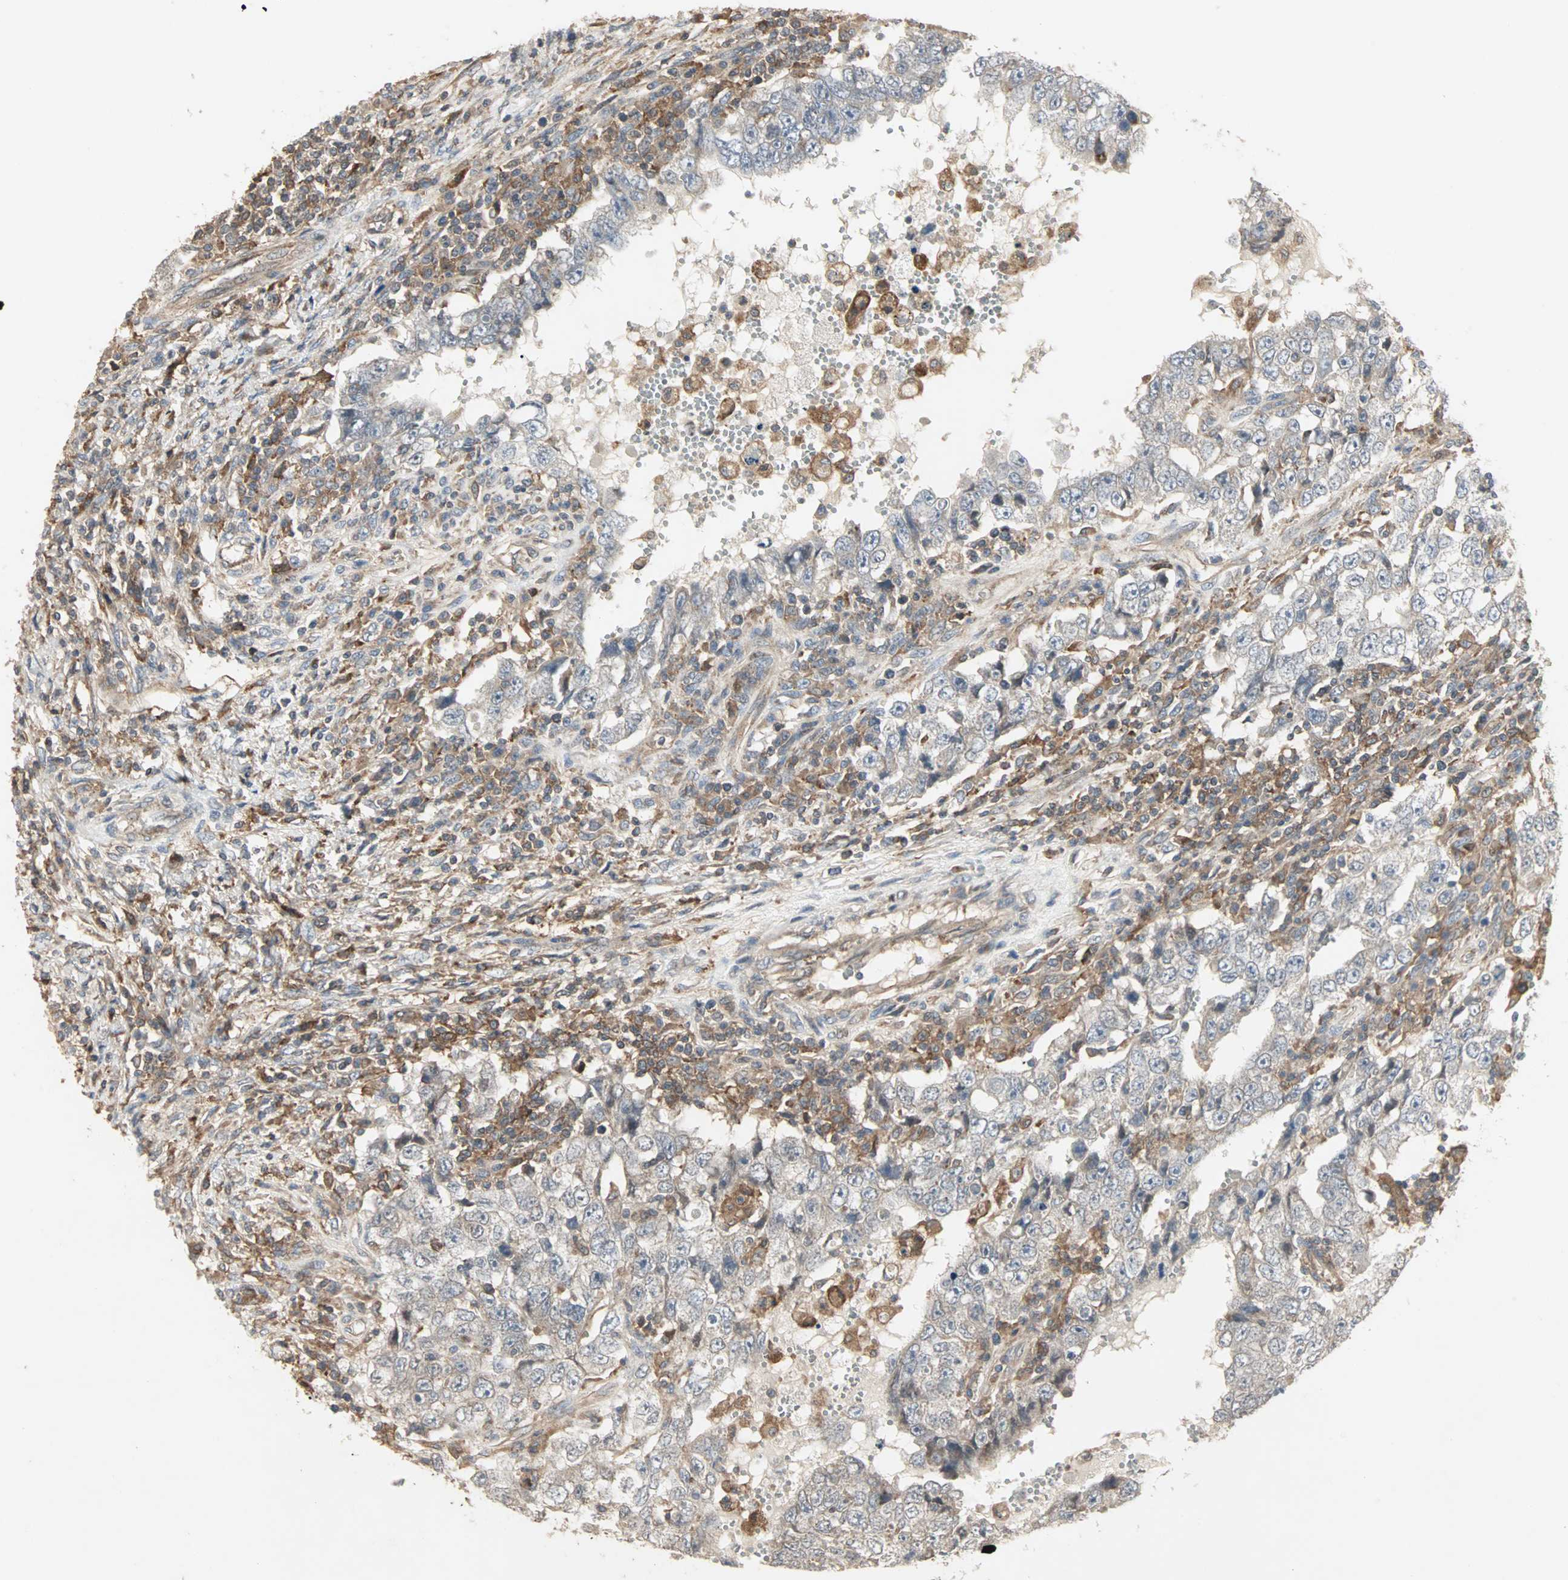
{"staining": {"intensity": "weak", "quantity": "25%-75%", "location": "cytoplasmic/membranous"}, "tissue": "testis cancer", "cell_type": "Tumor cells", "image_type": "cancer", "snomed": [{"axis": "morphology", "description": "Carcinoma, Embryonal, NOS"}, {"axis": "topography", "description": "Testis"}], "caption": "Tumor cells exhibit low levels of weak cytoplasmic/membranous expression in approximately 25%-75% of cells in testis cancer. (Stains: DAB in brown, nuclei in blue, Microscopy: brightfield microscopy at high magnification).", "gene": "GNAI2", "patient": {"sex": "male", "age": 26}}